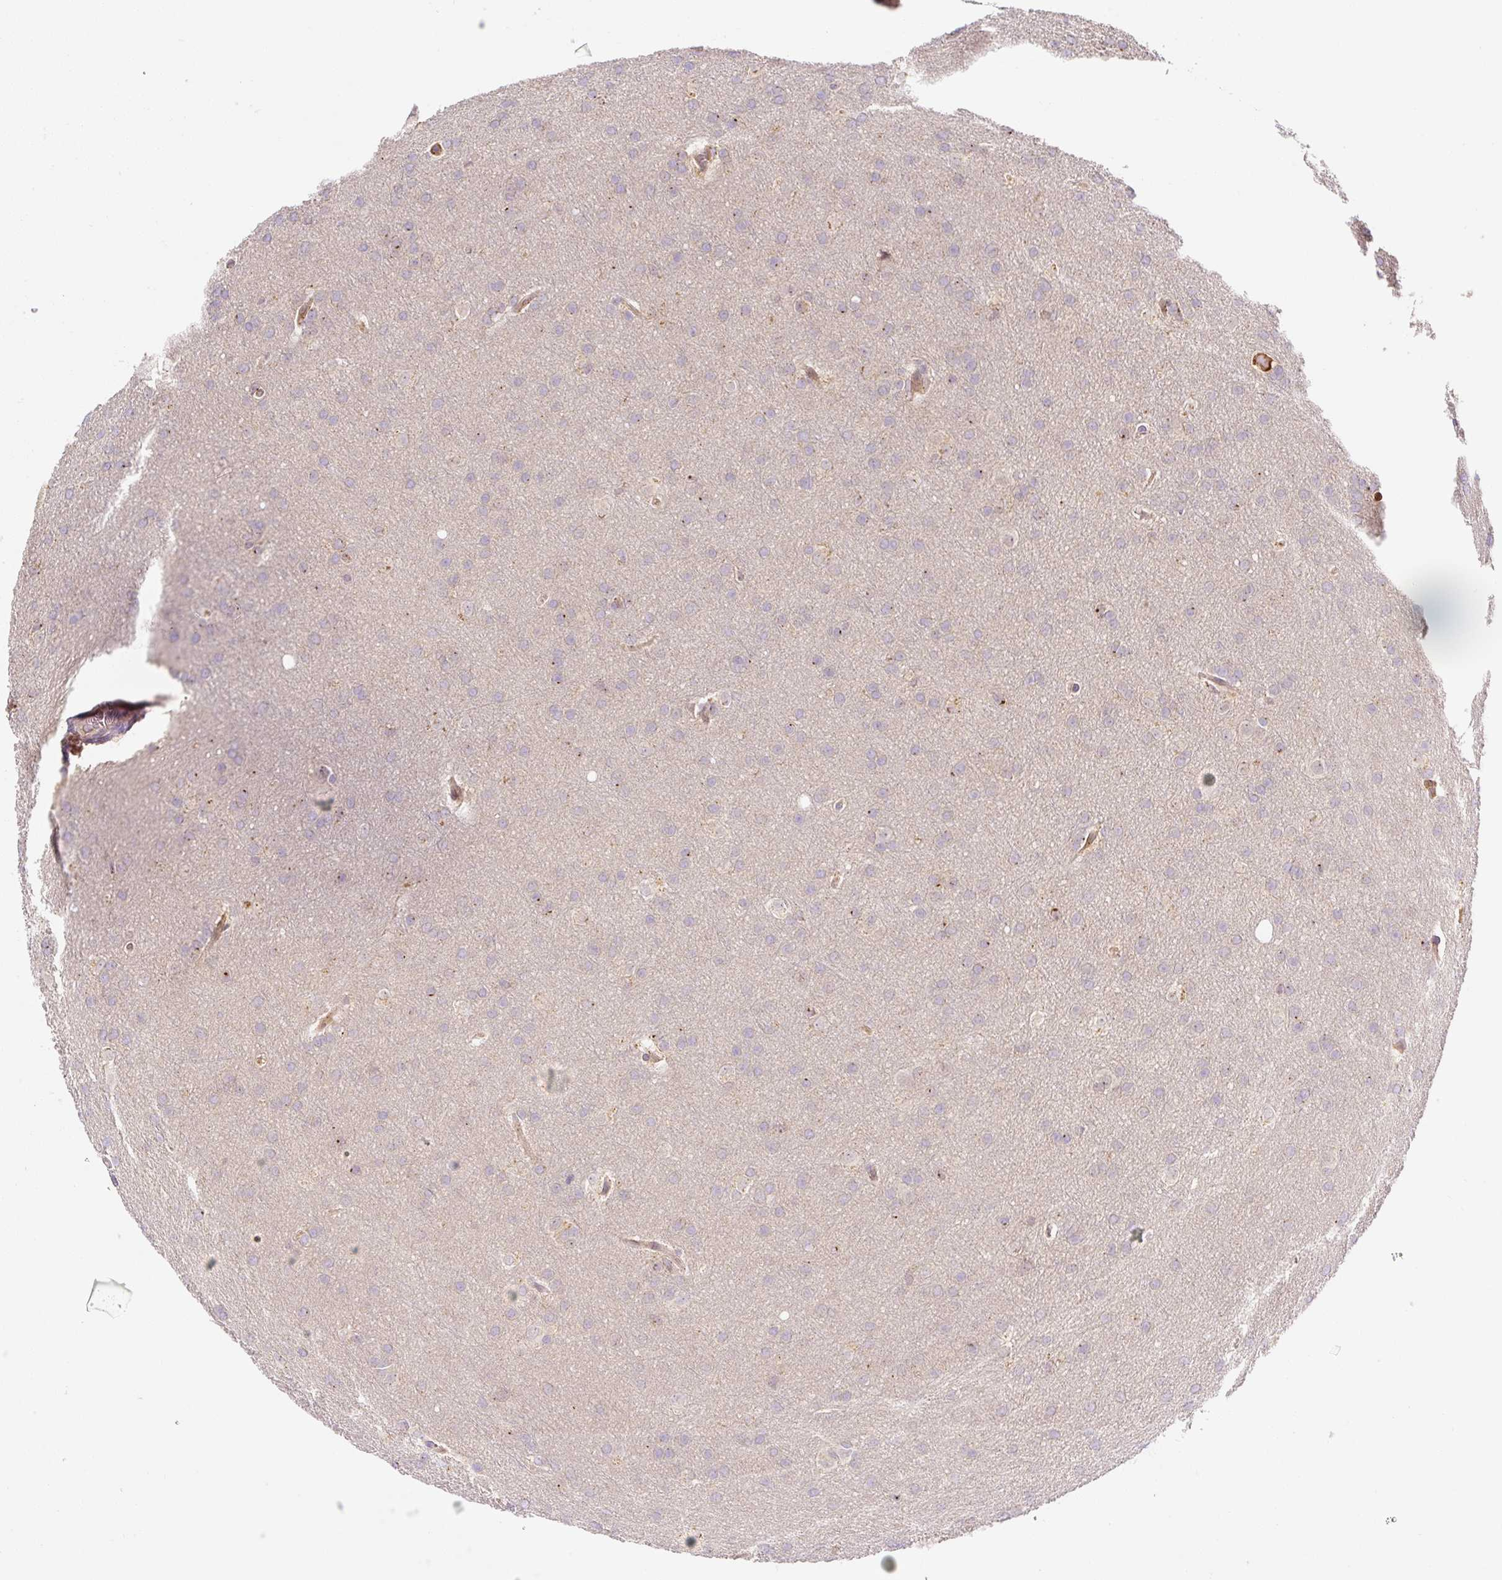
{"staining": {"intensity": "negative", "quantity": "none", "location": "none"}, "tissue": "glioma", "cell_type": "Tumor cells", "image_type": "cancer", "snomed": [{"axis": "morphology", "description": "Glioma, malignant, Low grade"}, {"axis": "topography", "description": "Brain"}], "caption": "An image of glioma stained for a protein exhibits no brown staining in tumor cells.", "gene": "PLA2G4A", "patient": {"sex": "female", "age": 32}}